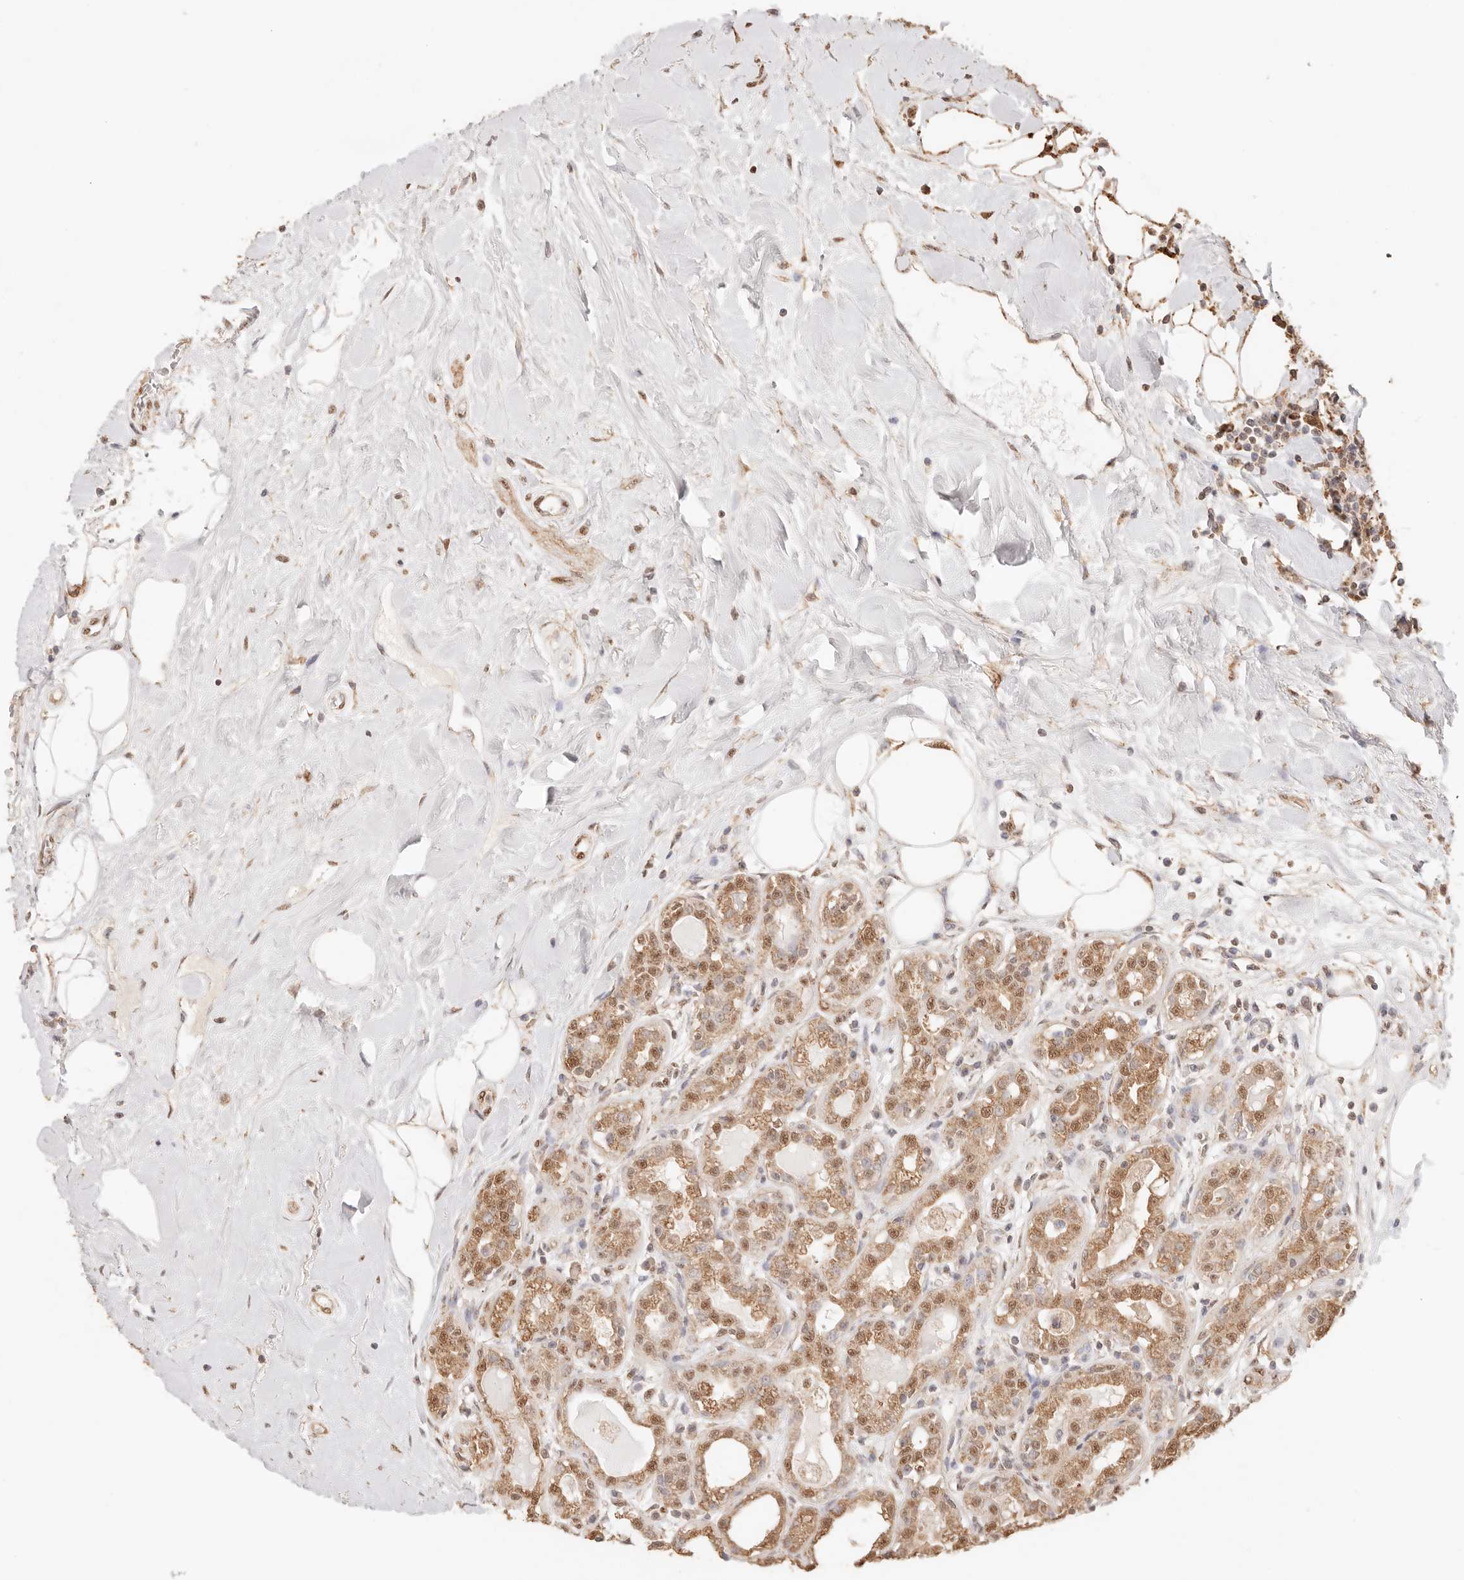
{"staining": {"intensity": "moderate", "quantity": ">75%", "location": "cytoplasmic/membranous,nuclear"}, "tissue": "breast cancer", "cell_type": "Tumor cells", "image_type": "cancer", "snomed": [{"axis": "morphology", "description": "Duct carcinoma"}, {"axis": "topography", "description": "Breast"}], "caption": "This image exhibits IHC staining of human breast cancer (intraductal carcinoma), with medium moderate cytoplasmic/membranous and nuclear positivity in approximately >75% of tumor cells.", "gene": "IL1R2", "patient": {"sex": "female", "age": 27}}